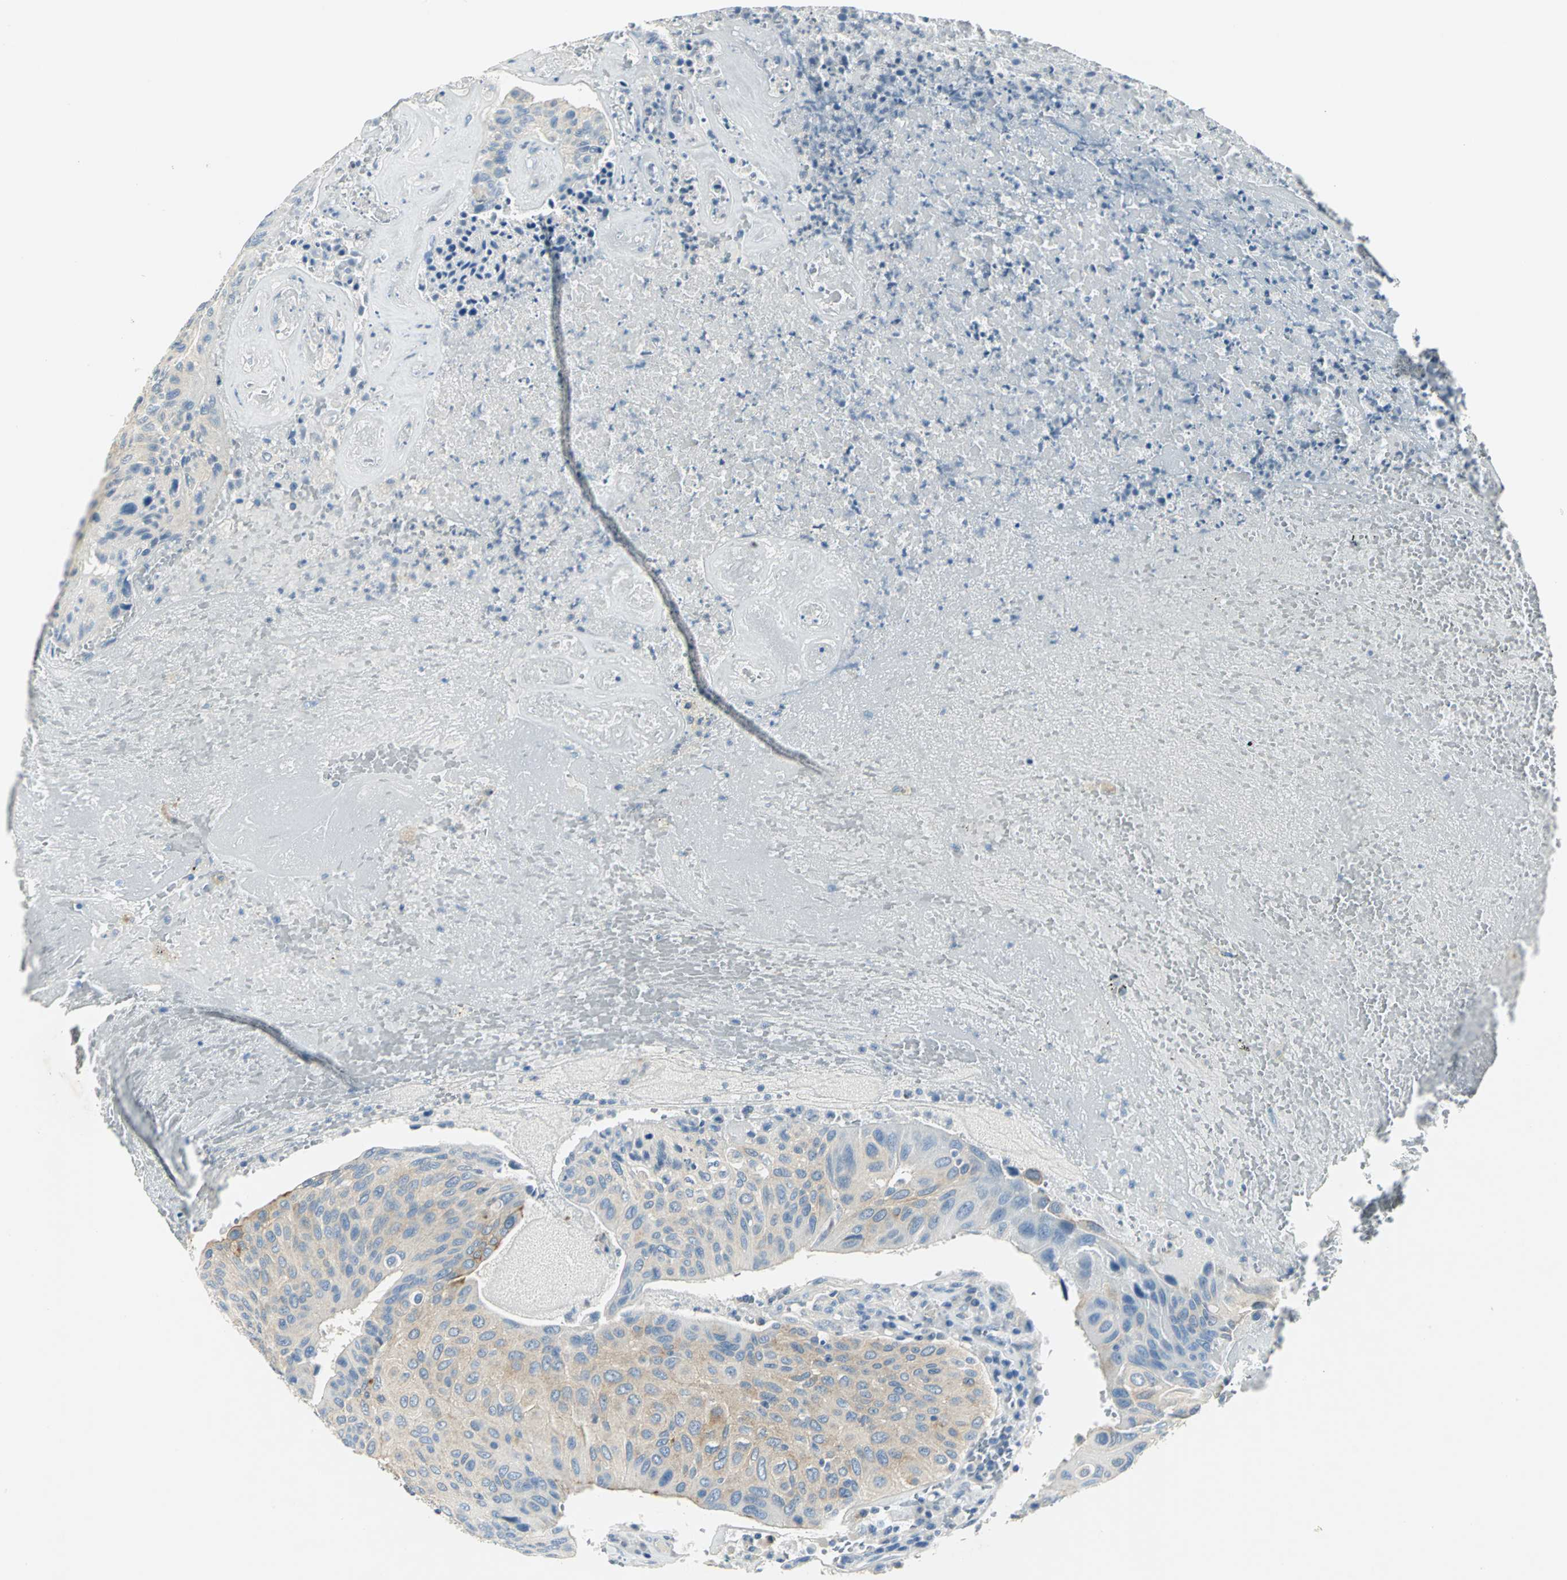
{"staining": {"intensity": "weak", "quantity": "25%-75%", "location": "cytoplasmic/membranous"}, "tissue": "urothelial cancer", "cell_type": "Tumor cells", "image_type": "cancer", "snomed": [{"axis": "morphology", "description": "Urothelial carcinoma, High grade"}, {"axis": "topography", "description": "Urinary bladder"}], "caption": "Immunohistochemistry histopathology image of neoplastic tissue: urothelial cancer stained using immunohistochemistry (IHC) displays low levels of weak protein expression localized specifically in the cytoplasmic/membranous of tumor cells, appearing as a cytoplasmic/membranous brown color.", "gene": "RIPOR1", "patient": {"sex": "male", "age": 66}}